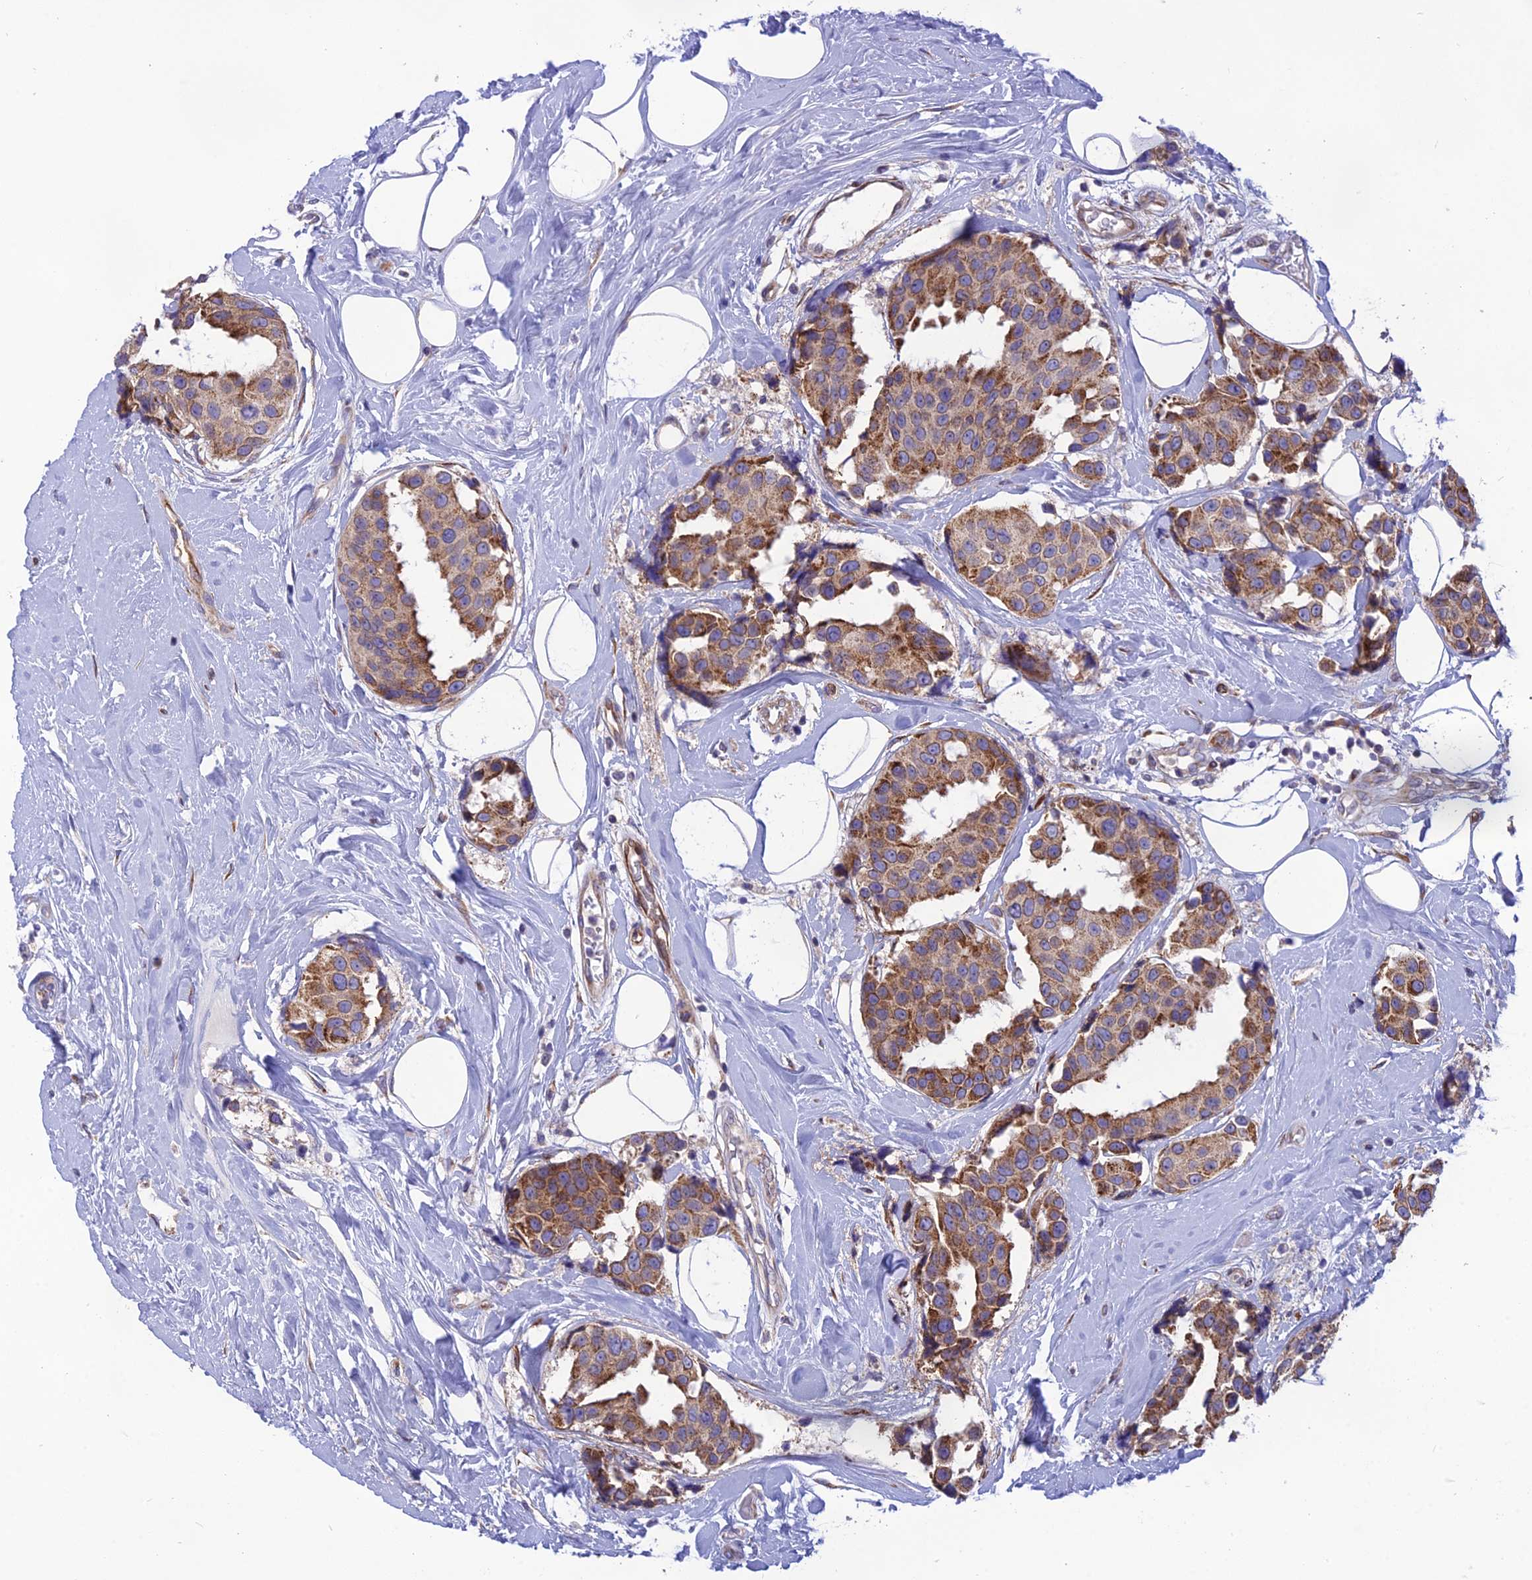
{"staining": {"intensity": "moderate", "quantity": ">75%", "location": "cytoplasmic/membranous"}, "tissue": "breast cancer", "cell_type": "Tumor cells", "image_type": "cancer", "snomed": [{"axis": "morphology", "description": "Normal tissue, NOS"}, {"axis": "morphology", "description": "Duct carcinoma"}, {"axis": "topography", "description": "Breast"}], "caption": "Immunohistochemistry (IHC) of breast cancer (invasive ductal carcinoma) exhibits medium levels of moderate cytoplasmic/membranous expression in about >75% of tumor cells. The staining was performed using DAB to visualize the protein expression in brown, while the nuclei were stained in blue with hematoxylin (Magnification: 20x).", "gene": "PTCD2", "patient": {"sex": "female", "age": 39}}